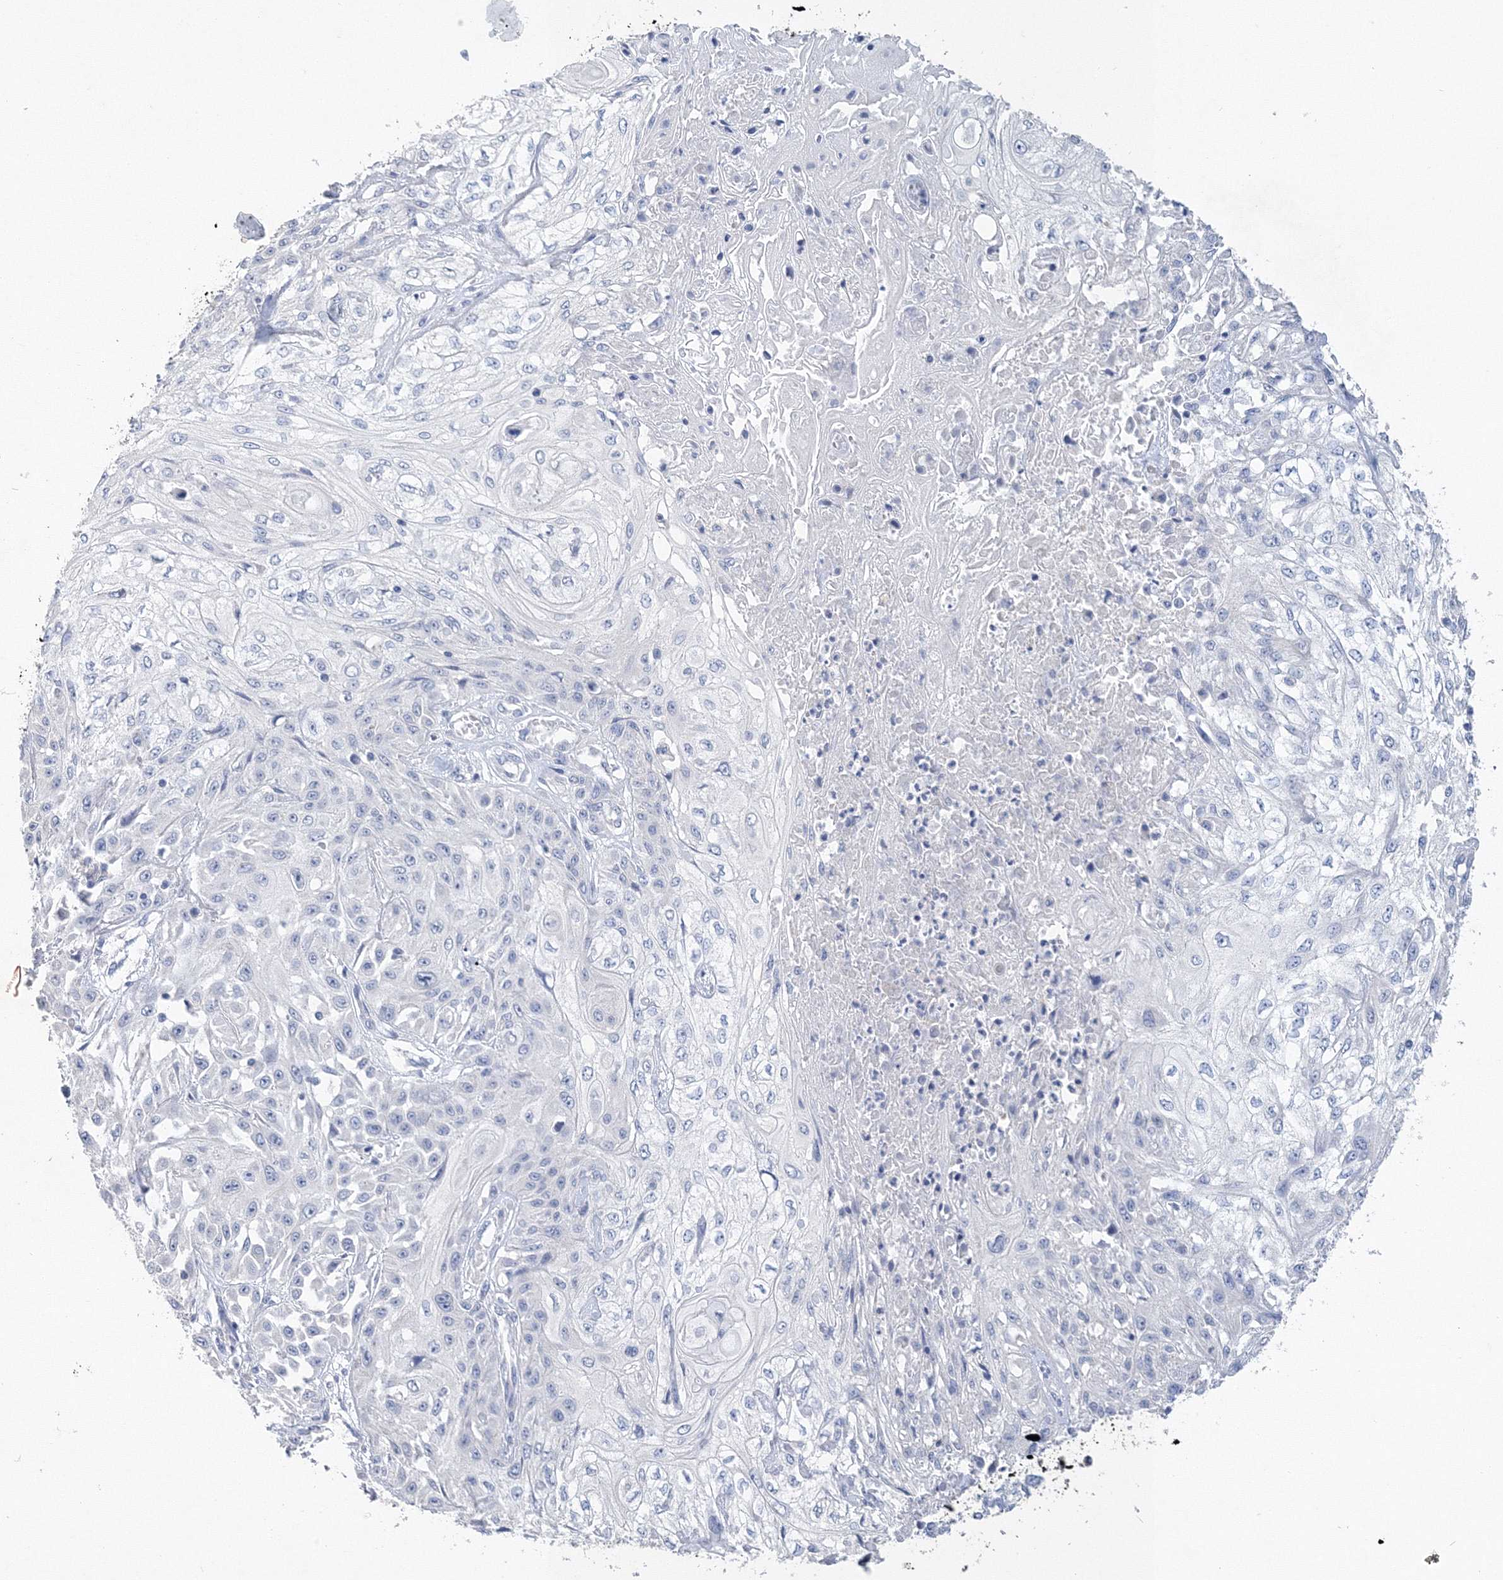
{"staining": {"intensity": "negative", "quantity": "none", "location": "none"}, "tissue": "skin cancer", "cell_type": "Tumor cells", "image_type": "cancer", "snomed": [{"axis": "morphology", "description": "Squamous cell carcinoma, NOS"}, {"axis": "morphology", "description": "Squamous cell carcinoma, metastatic, NOS"}, {"axis": "topography", "description": "Skin"}, {"axis": "topography", "description": "Lymph node"}], "caption": "Skin cancer was stained to show a protein in brown. There is no significant expression in tumor cells.", "gene": "OSBPL6", "patient": {"sex": "male", "age": 75}}